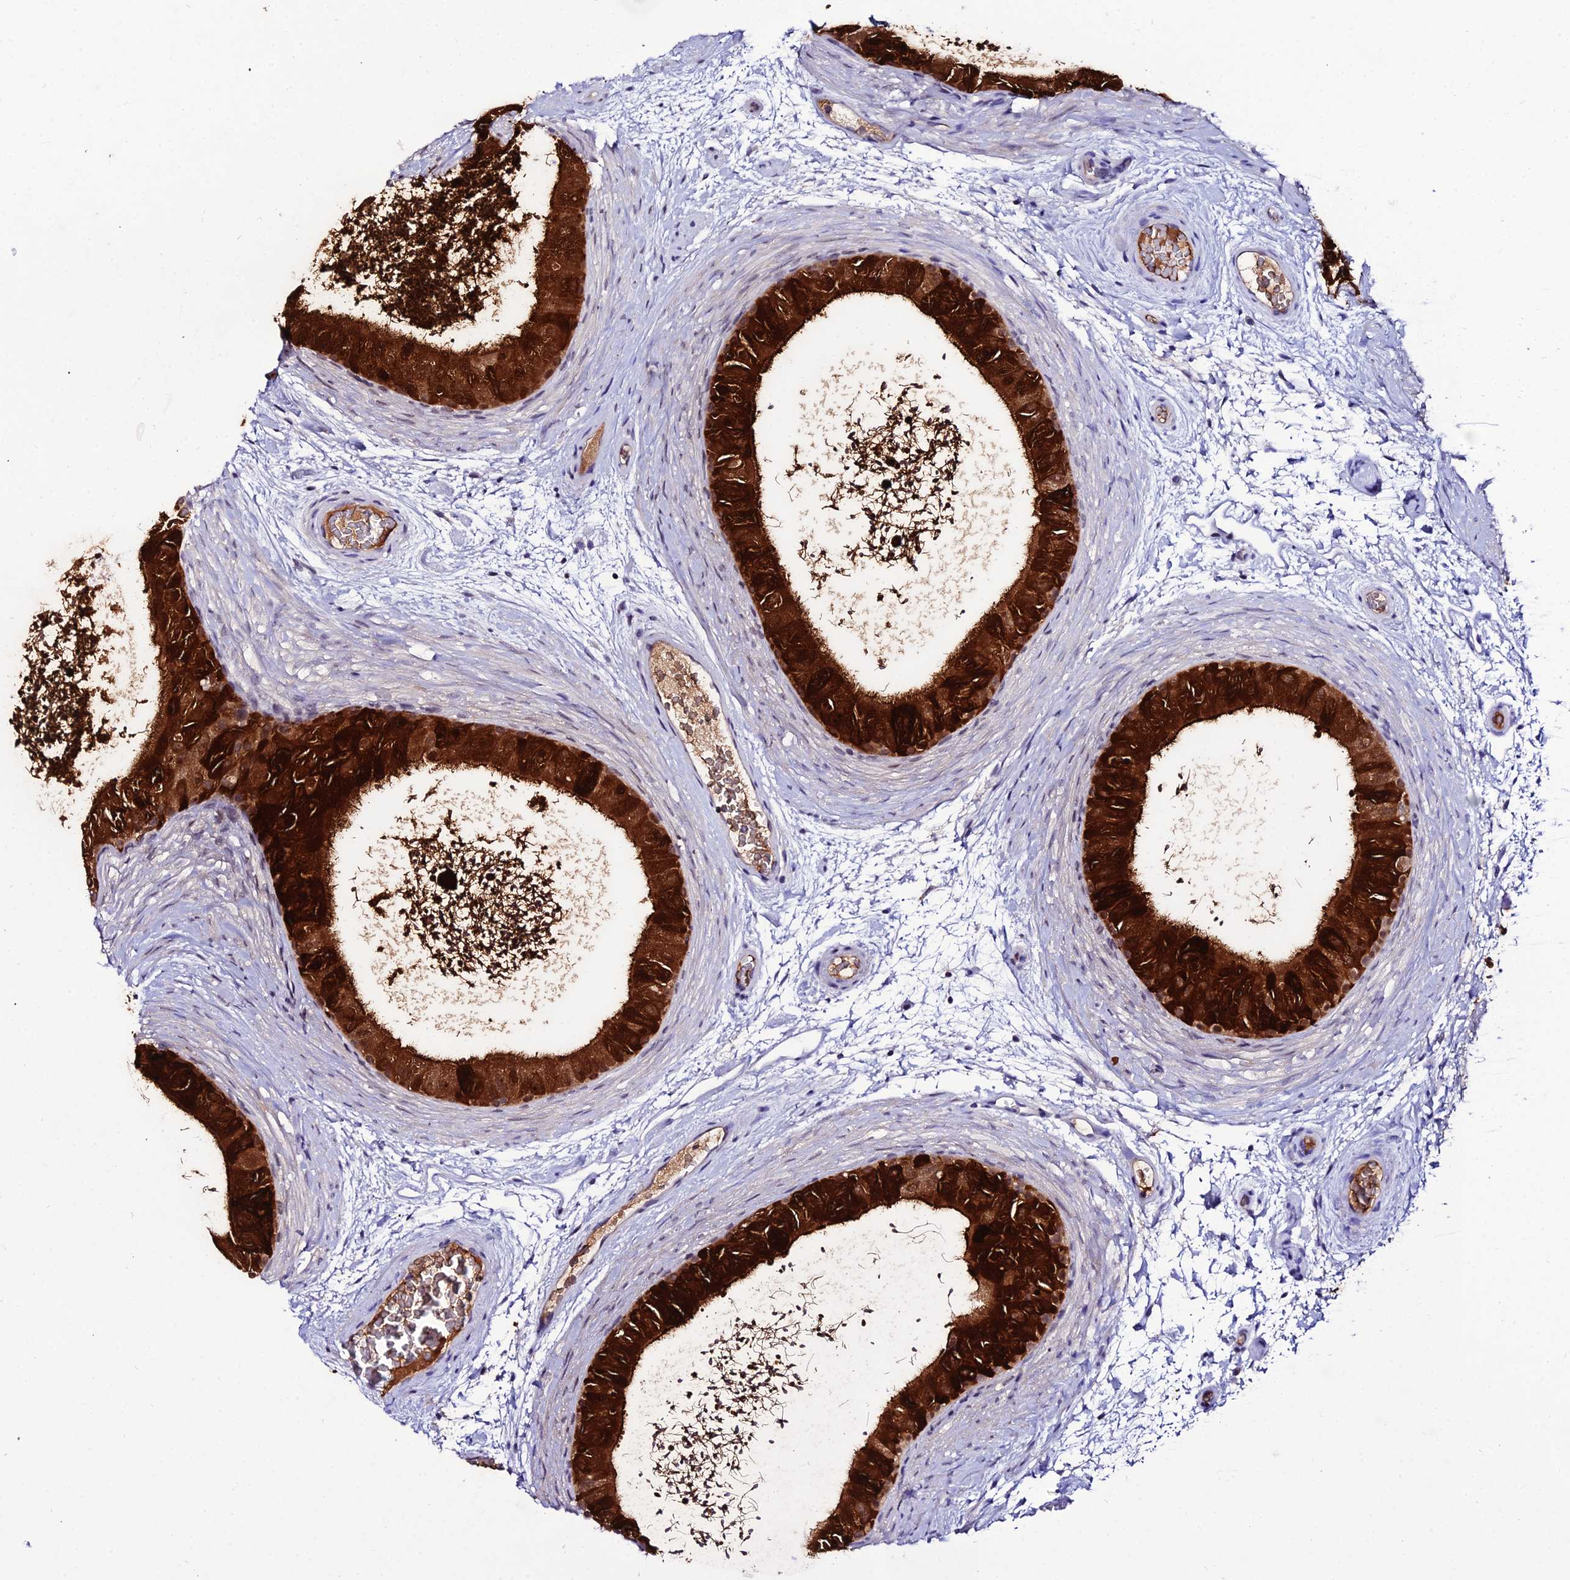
{"staining": {"intensity": "strong", "quantity": ">75%", "location": "cytoplasmic/membranous"}, "tissue": "epididymis", "cell_type": "Glandular cells", "image_type": "normal", "snomed": [{"axis": "morphology", "description": "Normal tissue, NOS"}, {"axis": "topography", "description": "Epididymis"}], "caption": "DAB immunohistochemical staining of normal epididymis displays strong cytoplasmic/membranous protein positivity in about >75% of glandular cells. (IHC, brightfield microscopy, high magnification).", "gene": "DEFB132", "patient": {"sex": "male", "age": 50}}